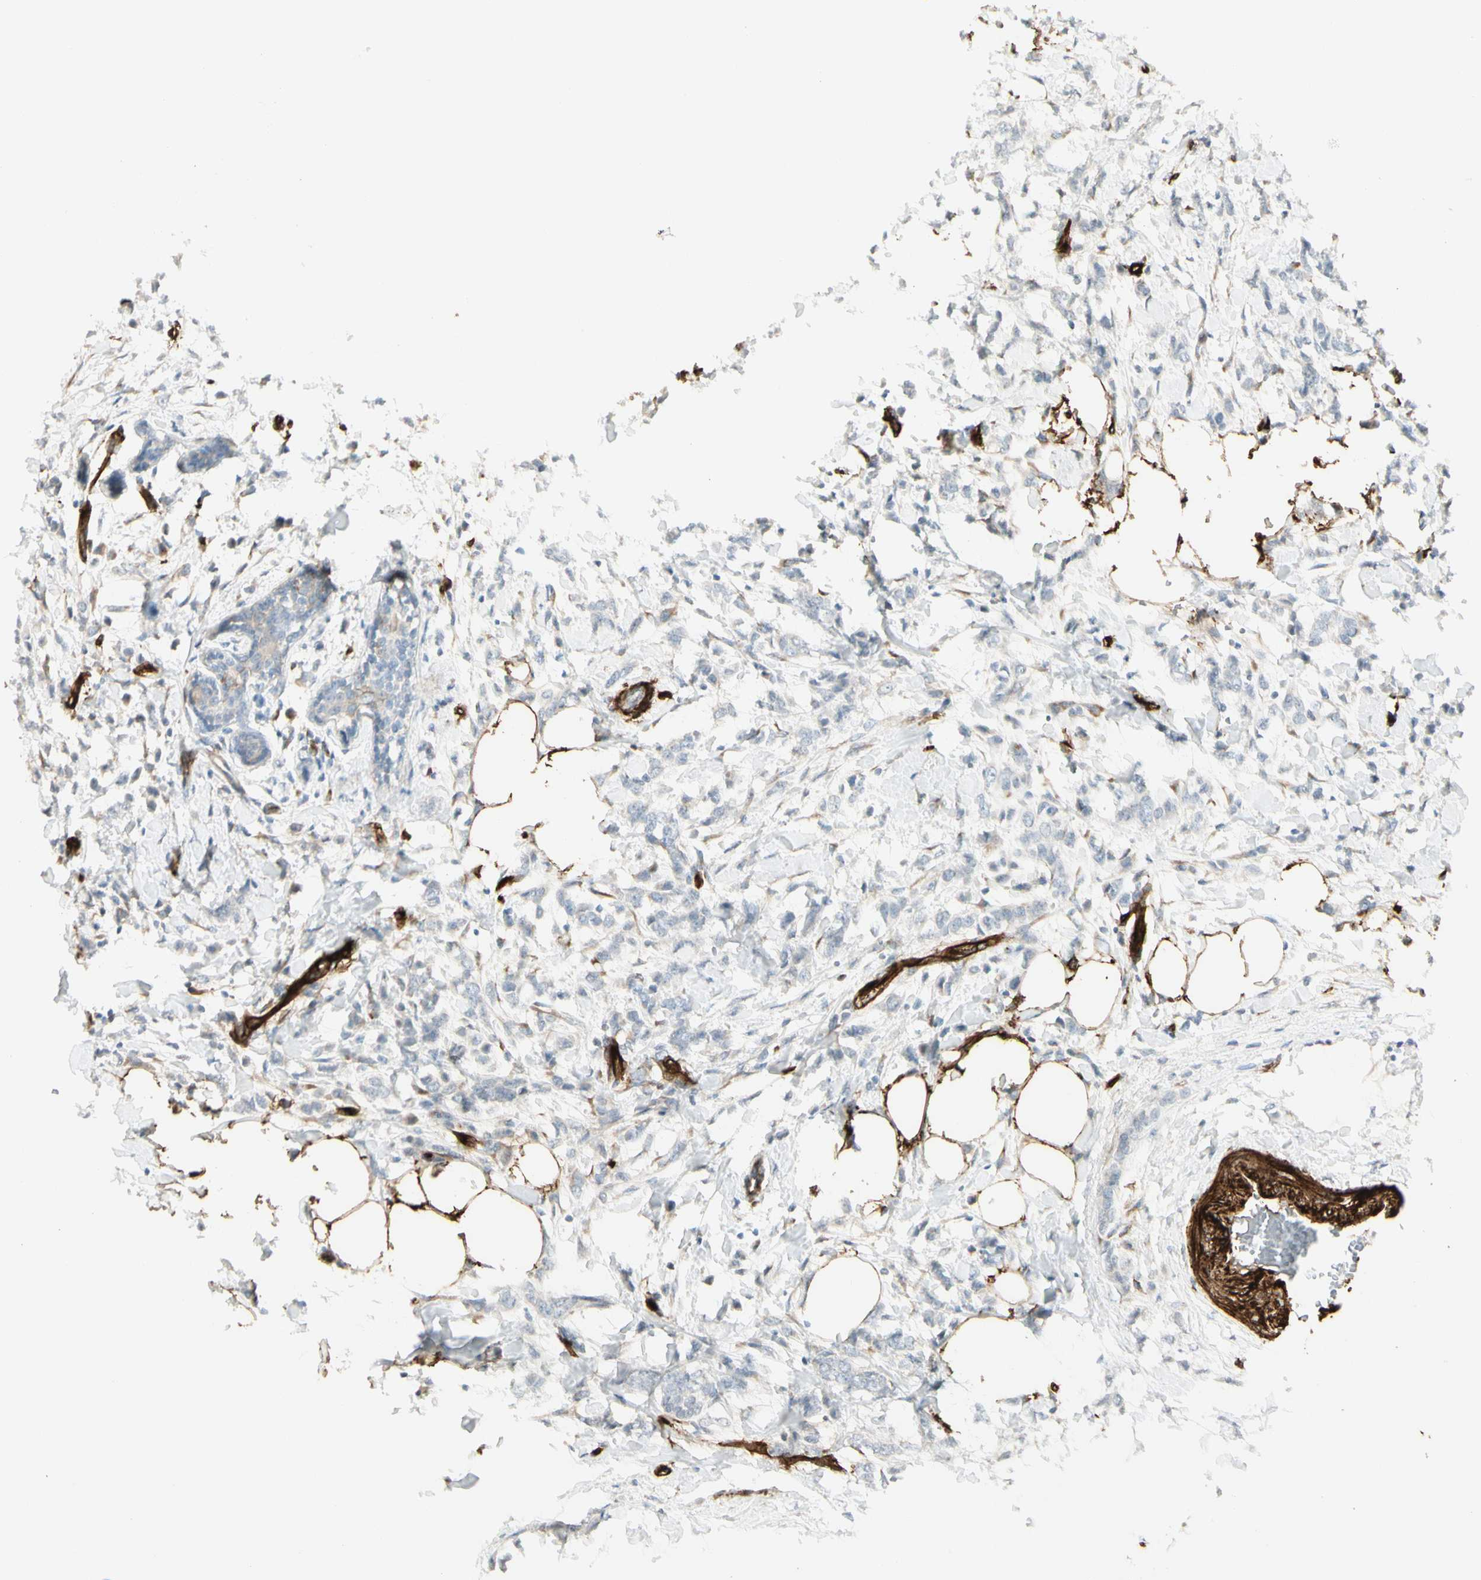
{"staining": {"intensity": "negative", "quantity": "none", "location": "none"}, "tissue": "breast cancer", "cell_type": "Tumor cells", "image_type": "cancer", "snomed": [{"axis": "morphology", "description": "Lobular carcinoma, in situ"}, {"axis": "morphology", "description": "Lobular carcinoma"}, {"axis": "topography", "description": "Breast"}], "caption": "A high-resolution photomicrograph shows immunohistochemistry (IHC) staining of breast cancer, which shows no significant staining in tumor cells.", "gene": "MCAM", "patient": {"sex": "female", "age": 41}}